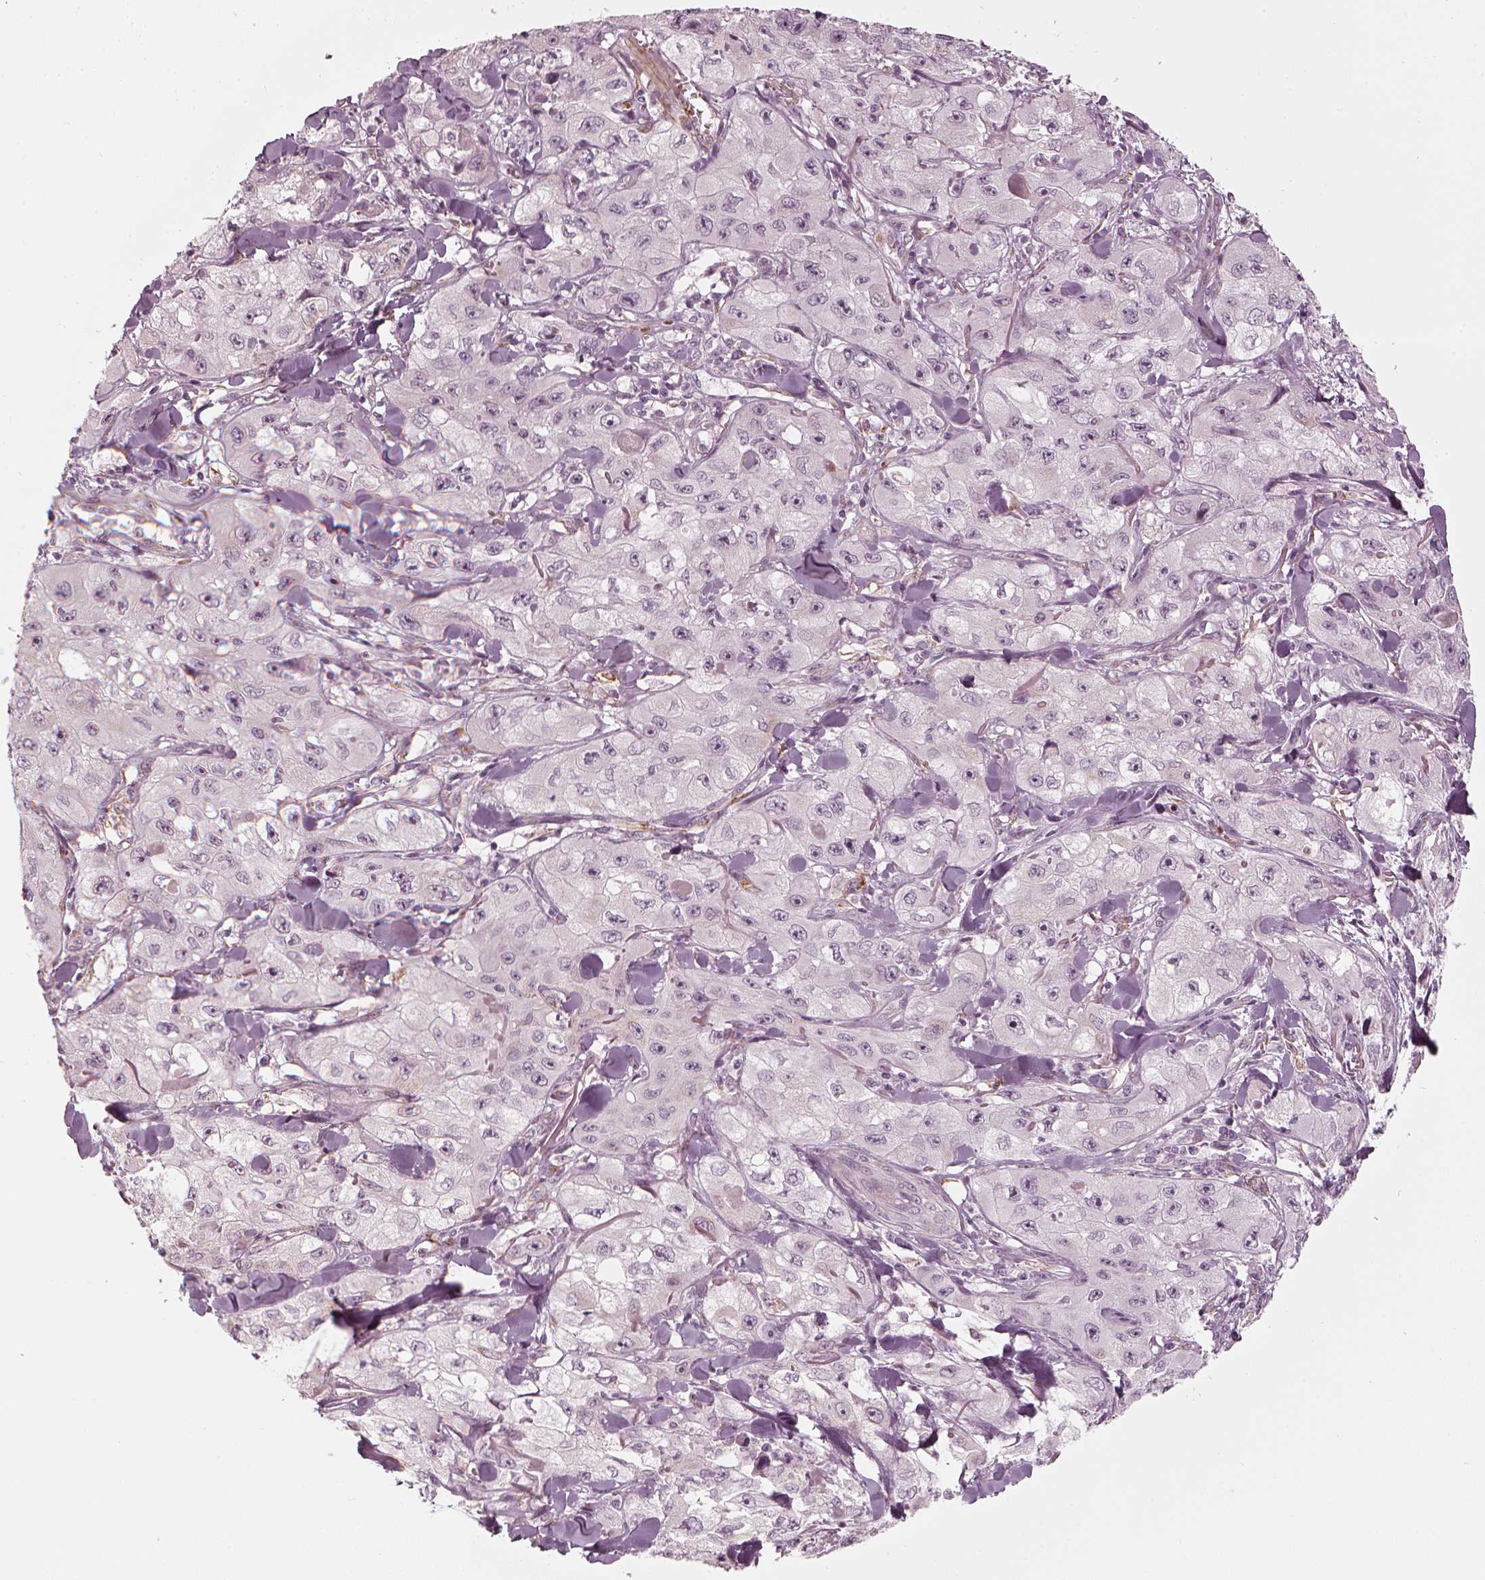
{"staining": {"intensity": "negative", "quantity": "none", "location": "none"}, "tissue": "skin cancer", "cell_type": "Tumor cells", "image_type": "cancer", "snomed": [{"axis": "morphology", "description": "Squamous cell carcinoma, NOS"}, {"axis": "topography", "description": "Skin"}, {"axis": "topography", "description": "Subcutis"}], "caption": "Human skin squamous cell carcinoma stained for a protein using immunohistochemistry (IHC) shows no positivity in tumor cells.", "gene": "LAMB2", "patient": {"sex": "male", "age": 73}}